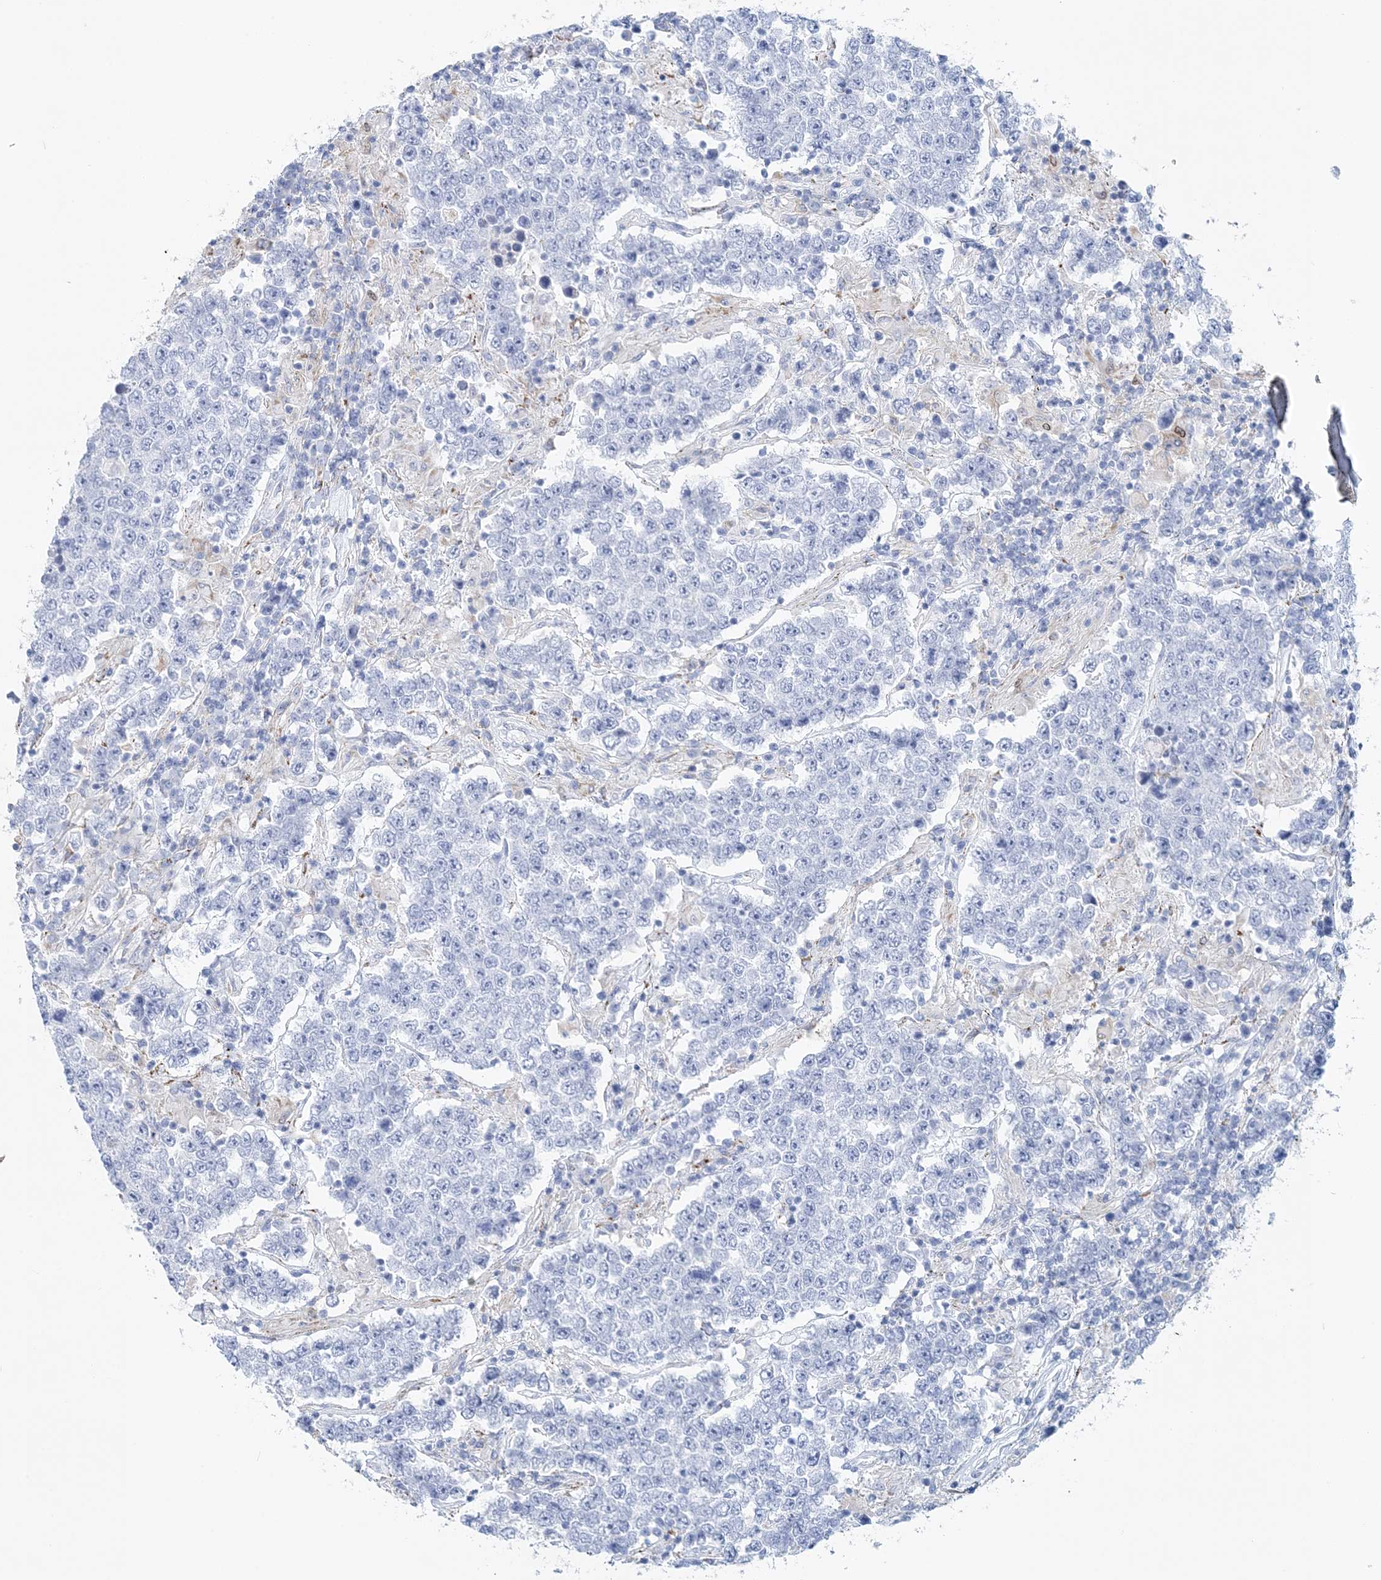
{"staining": {"intensity": "negative", "quantity": "none", "location": "none"}, "tissue": "testis cancer", "cell_type": "Tumor cells", "image_type": "cancer", "snomed": [{"axis": "morphology", "description": "Normal tissue, NOS"}, {"axis": "morphology", "description": "Urothelial carcinoma, High grade"}, {"axis": "morphology", "description": "Seminoma, NOS"}, {"axis": "morphology", "description": "Carcinoma, Embryonal, NOS"}, {"axis": "topography", "description": "Urinary bladder"}, {"axis": "topography", "description": "Testis"}], "caption": "This is a micrograph of IHC staining of testis cancer (urothelial carcinoma (high-grade)), which shows no expression in tumor cells.", "gene": "NKX6-1", "patient": {"sex": "male", "age": 41}}